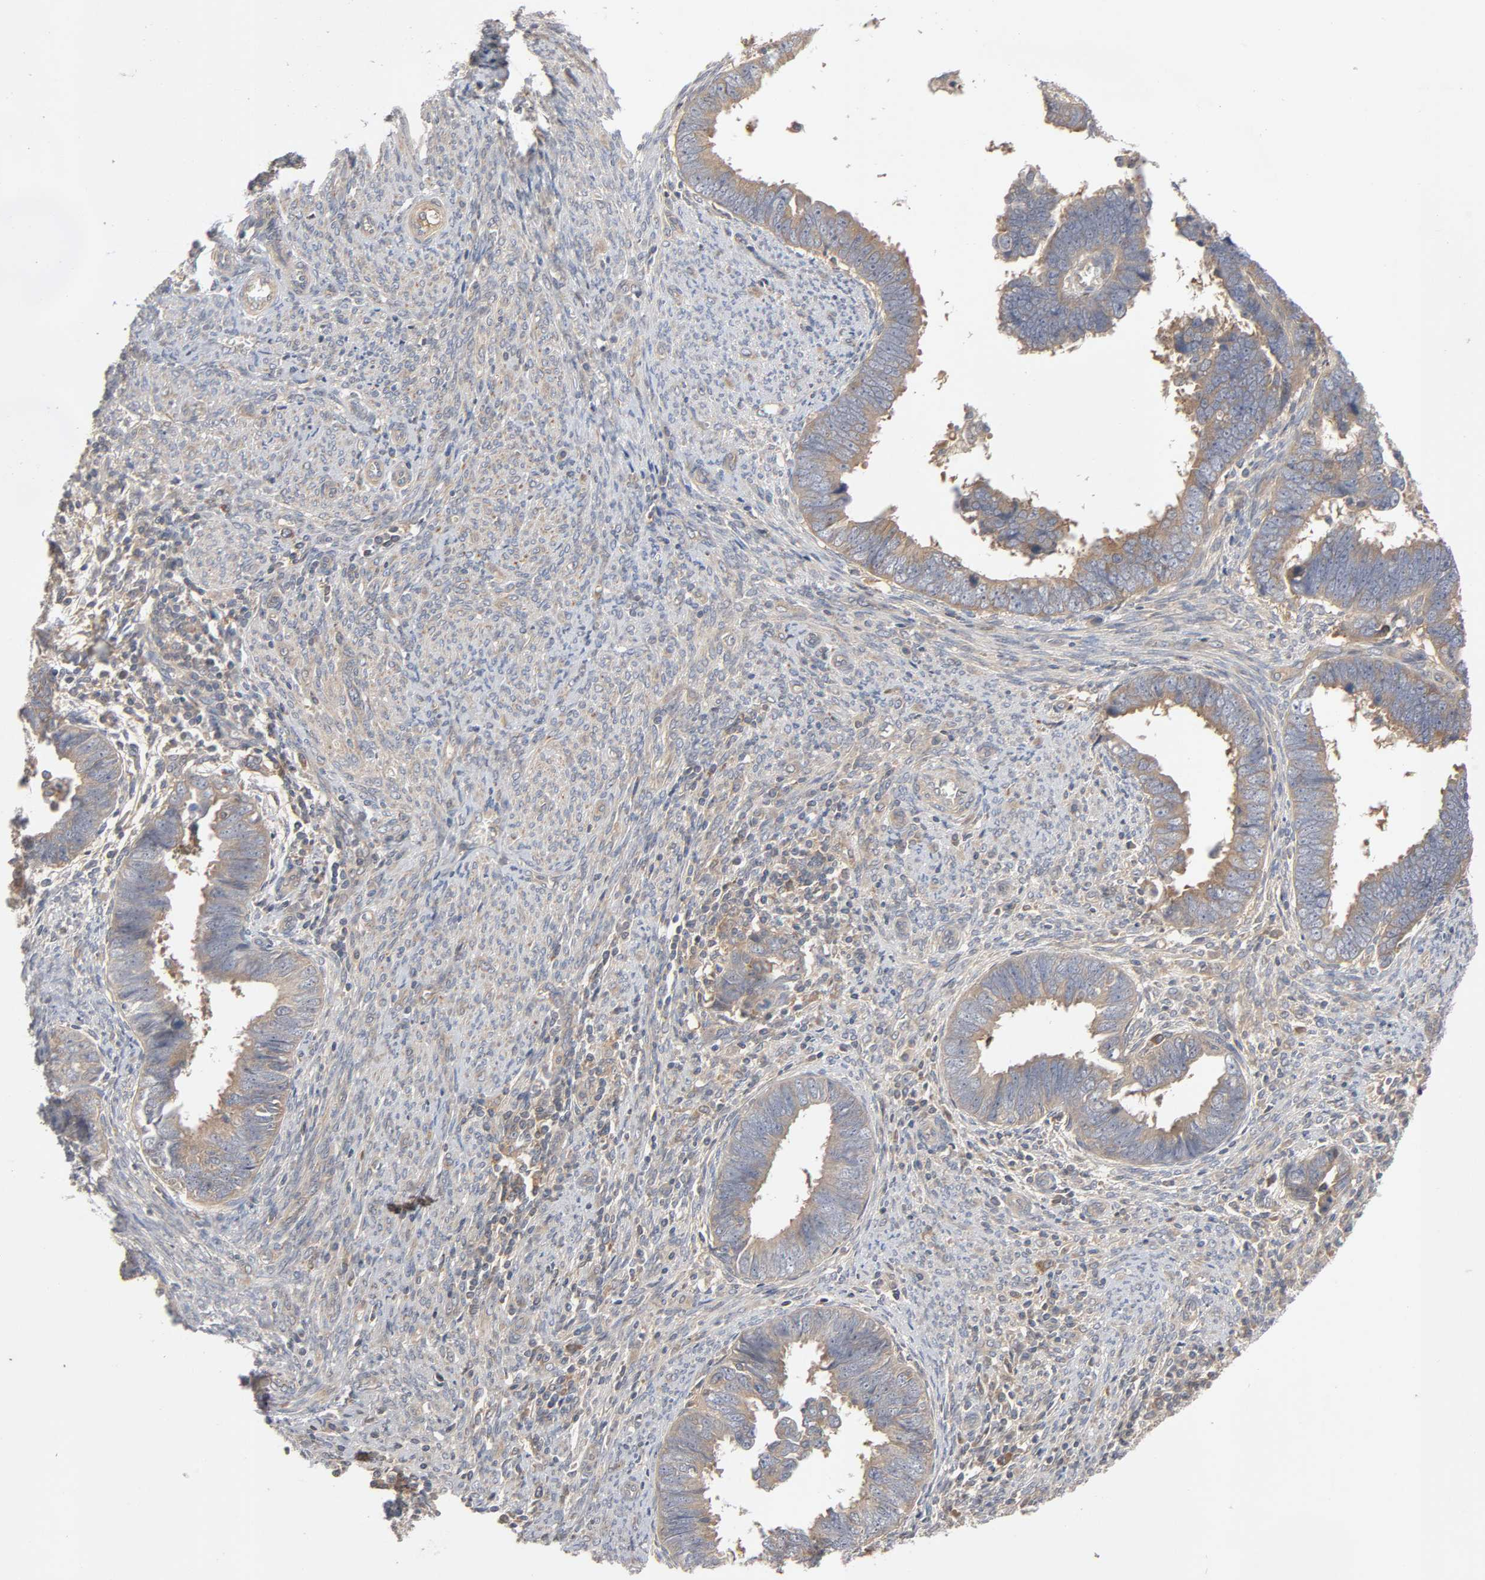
{"staining": {"intensity": "moderate", "quantity": ">75%", "location": "cytoplasmic/membranous"}, "tissue": "endometrial cancer", "cell_type": "Tumor cells", "image_type": "cancer", "snomed": [{"axis": "morphology", "description": "Adenocarcinoma, NOS"}, {"axis": "topography", "description": "Endometrium"}], "caption": "Endometrial cancer (adenocarcinoma) stained with a protein marker displays moderate staining in tumor cells.", "gene": "CPB2", "patient": {"sex": "female", "age": 75}}